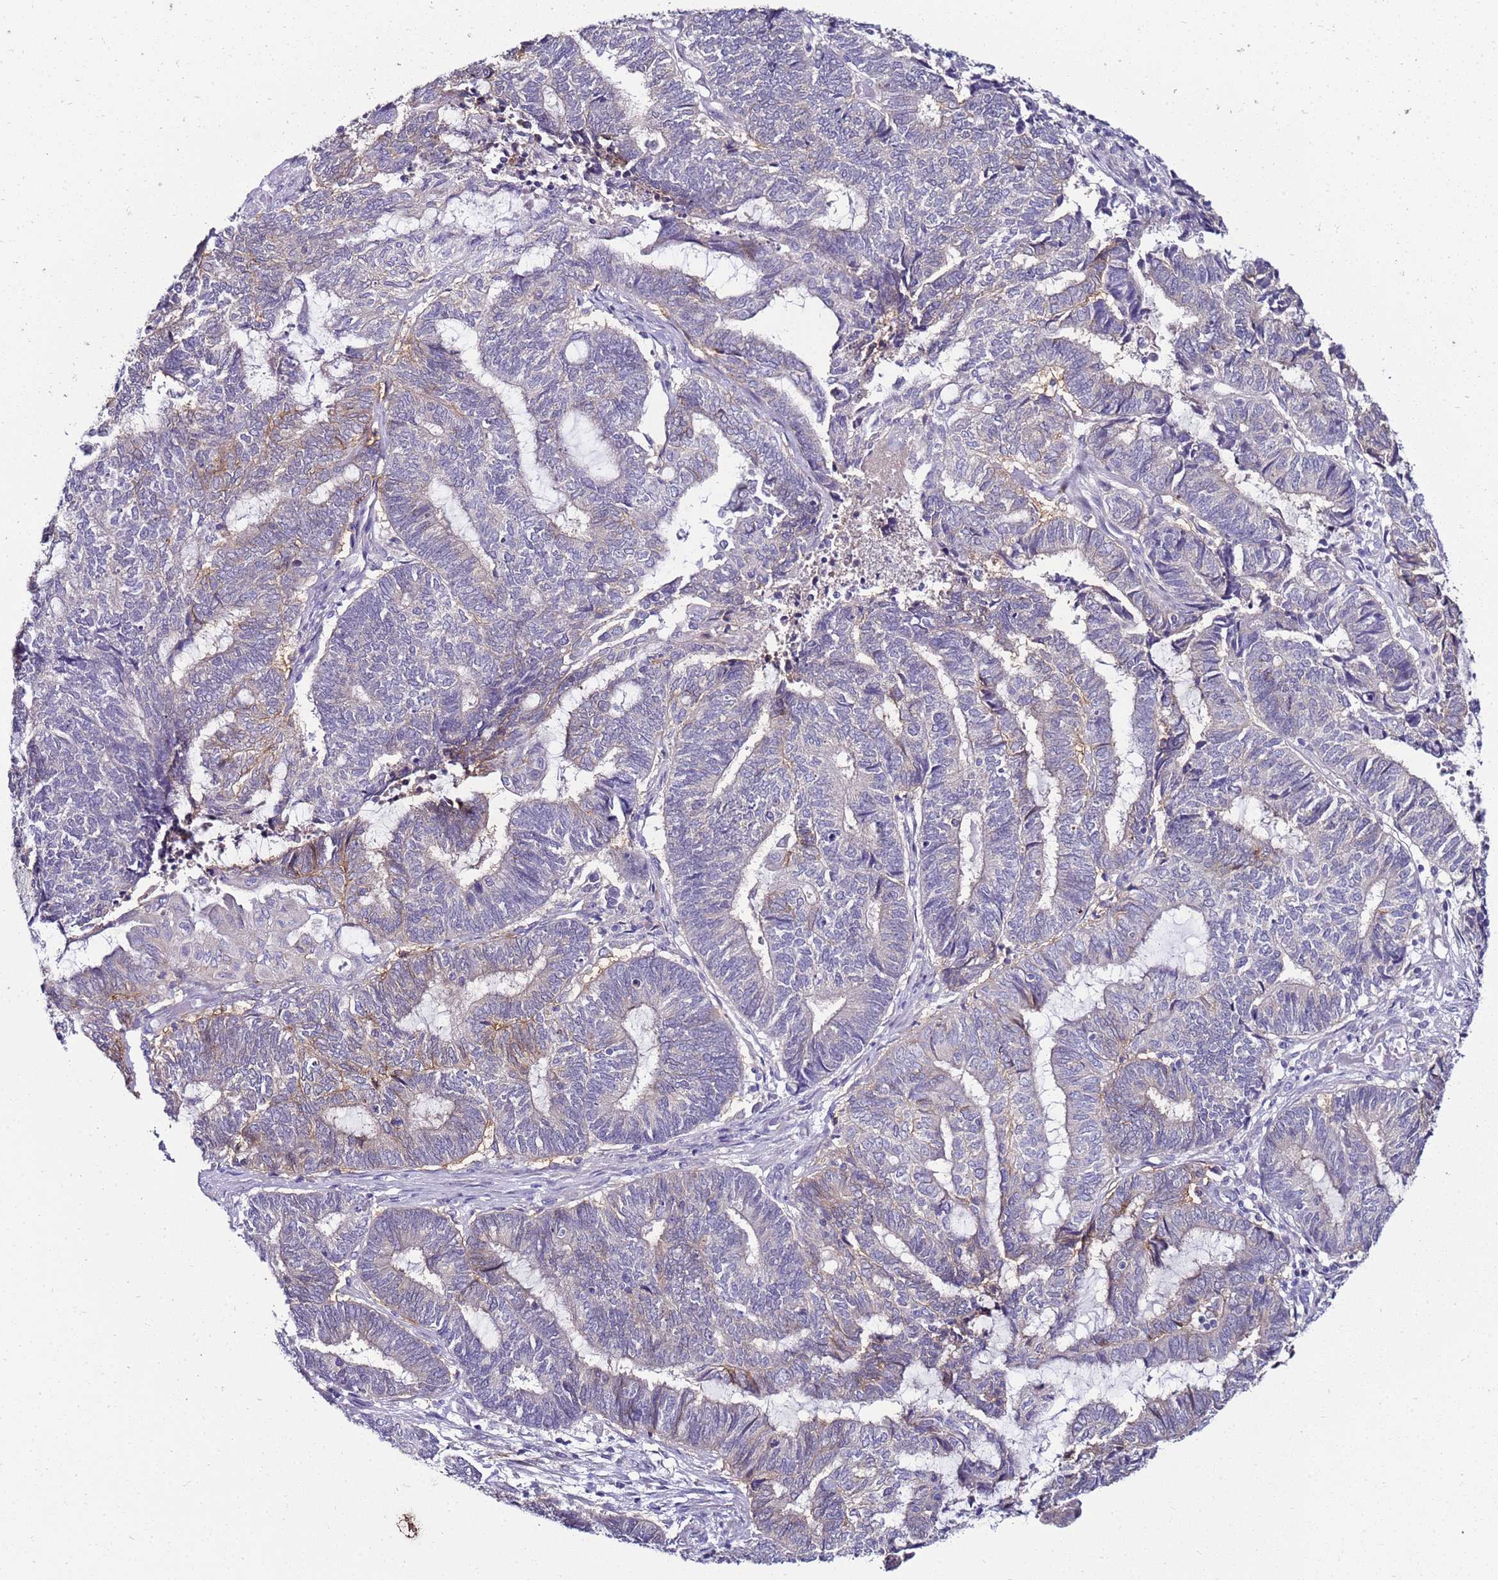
{"staining": {"intensity": "weak", "quantity": "25%-75%", "location": "cytoplasmic/membranous"}, "tissue": "endometrial cancer", "cell_type": "Tumor cells", "image_type": "cancer", "snomed": [{"axis": "morphology", "description": "Adenocarcinoma, NOS"}, {"axis": "topography", "description": "Uterus"}, {"axis": "topography", "description": "Endometrium"}], "caption": "Tumor cells display low levels of weak cytoplasmic/membranous expression in about 25%-75% of cells in endometrial cancer.", "gene": "GPN3", "patient": {"sex": "female", "age": 70}}